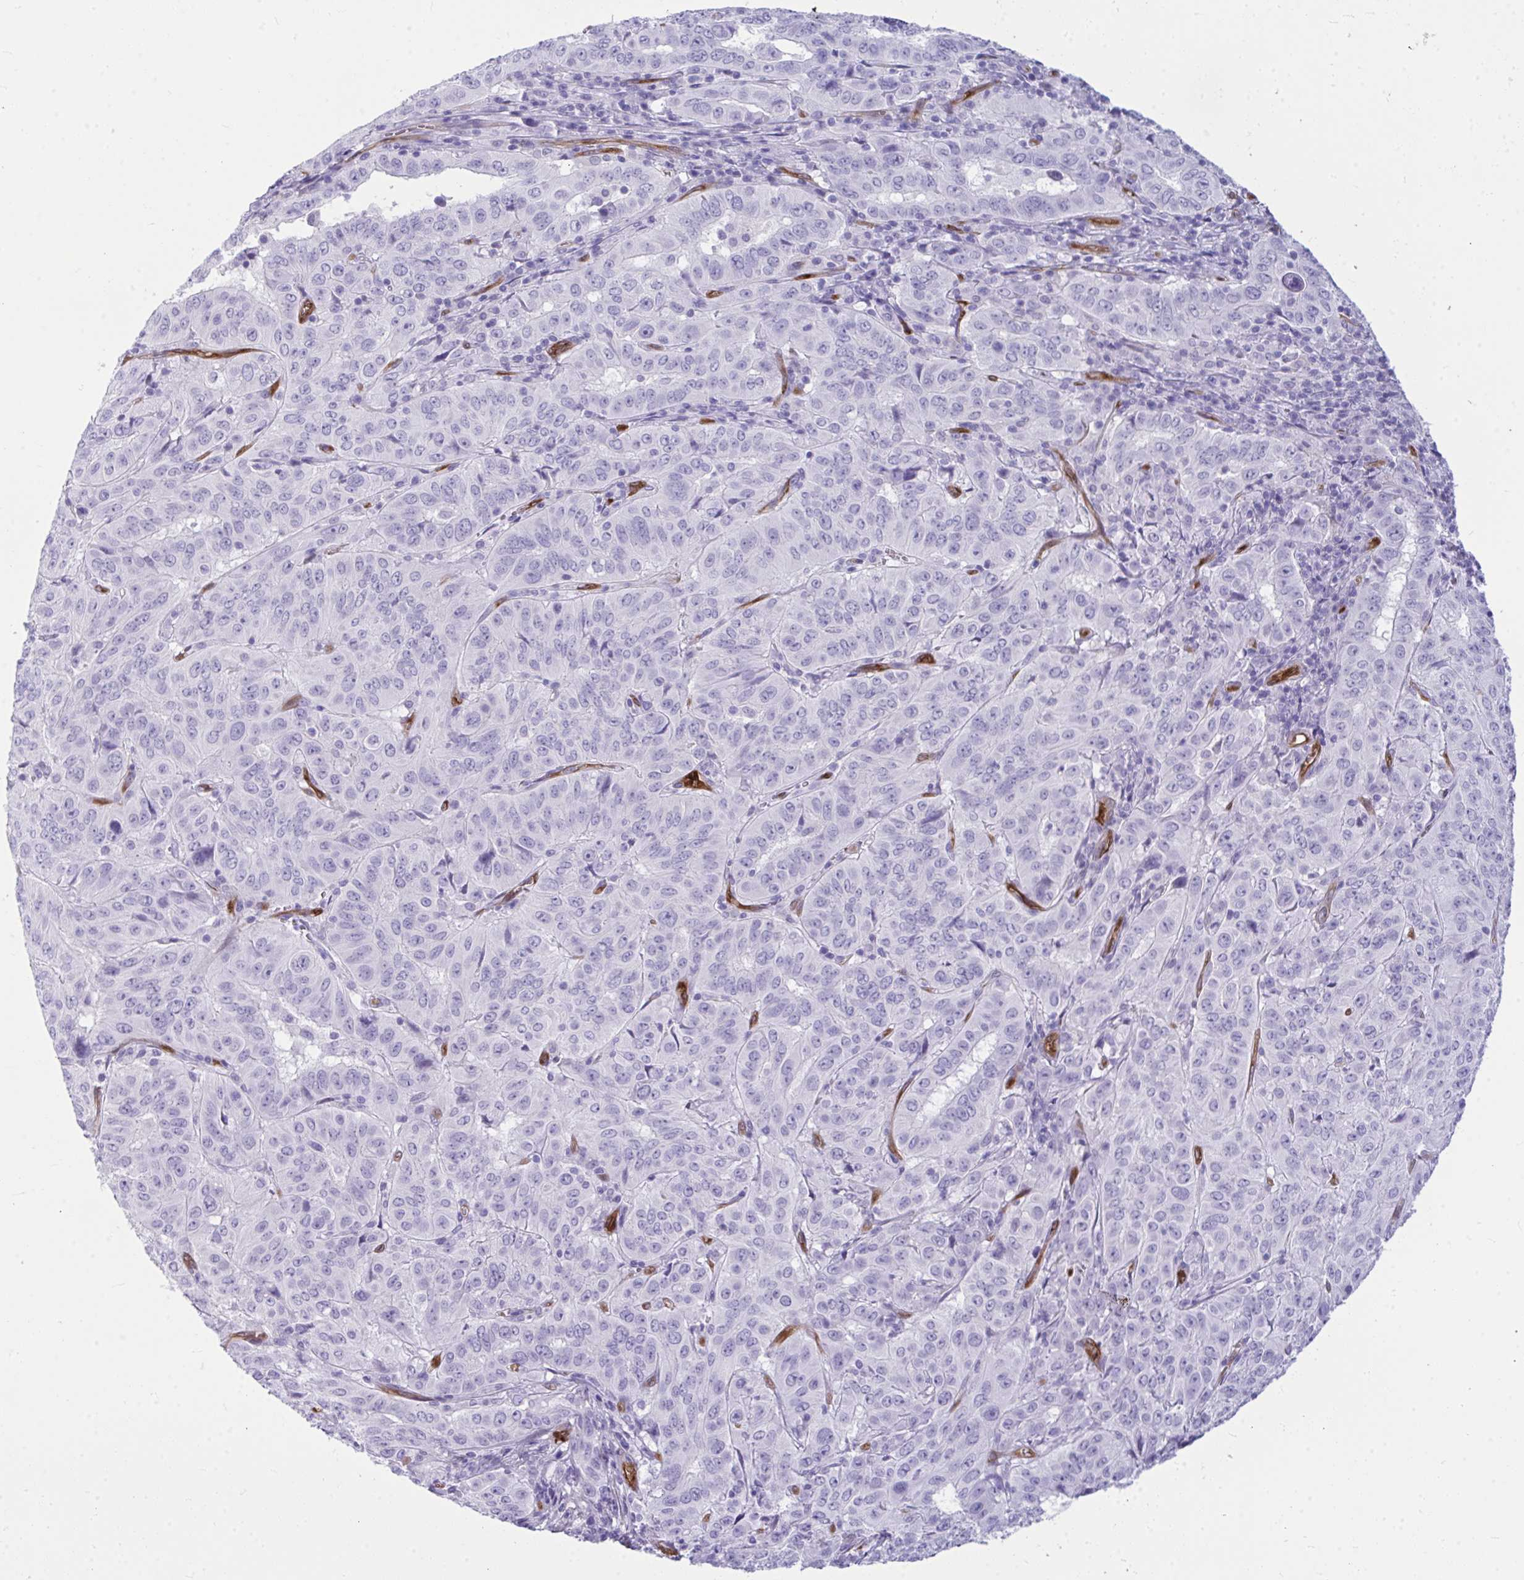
{"staining": {"intensity": "negative", "quantity": "none", "location": "none"}, "tissue": "pancreatic cancer", "cell_type": "Tumor cells", "image_type": "cancer", "snomed": [{"axis": "morphology", "description": "Adenocarcinoma, NOS"}, {"axis": "topography", "description": "Pancreas"}], "caption": "Histopathology image shows no protein staining in tumor cells of adenocarcinoma (pancreatic) tissue. (Immunohistochemistry, brightfield microscopy, high magnification).", "gene": "LIMS2", "patient": {"sex": "male", "age": 63}}